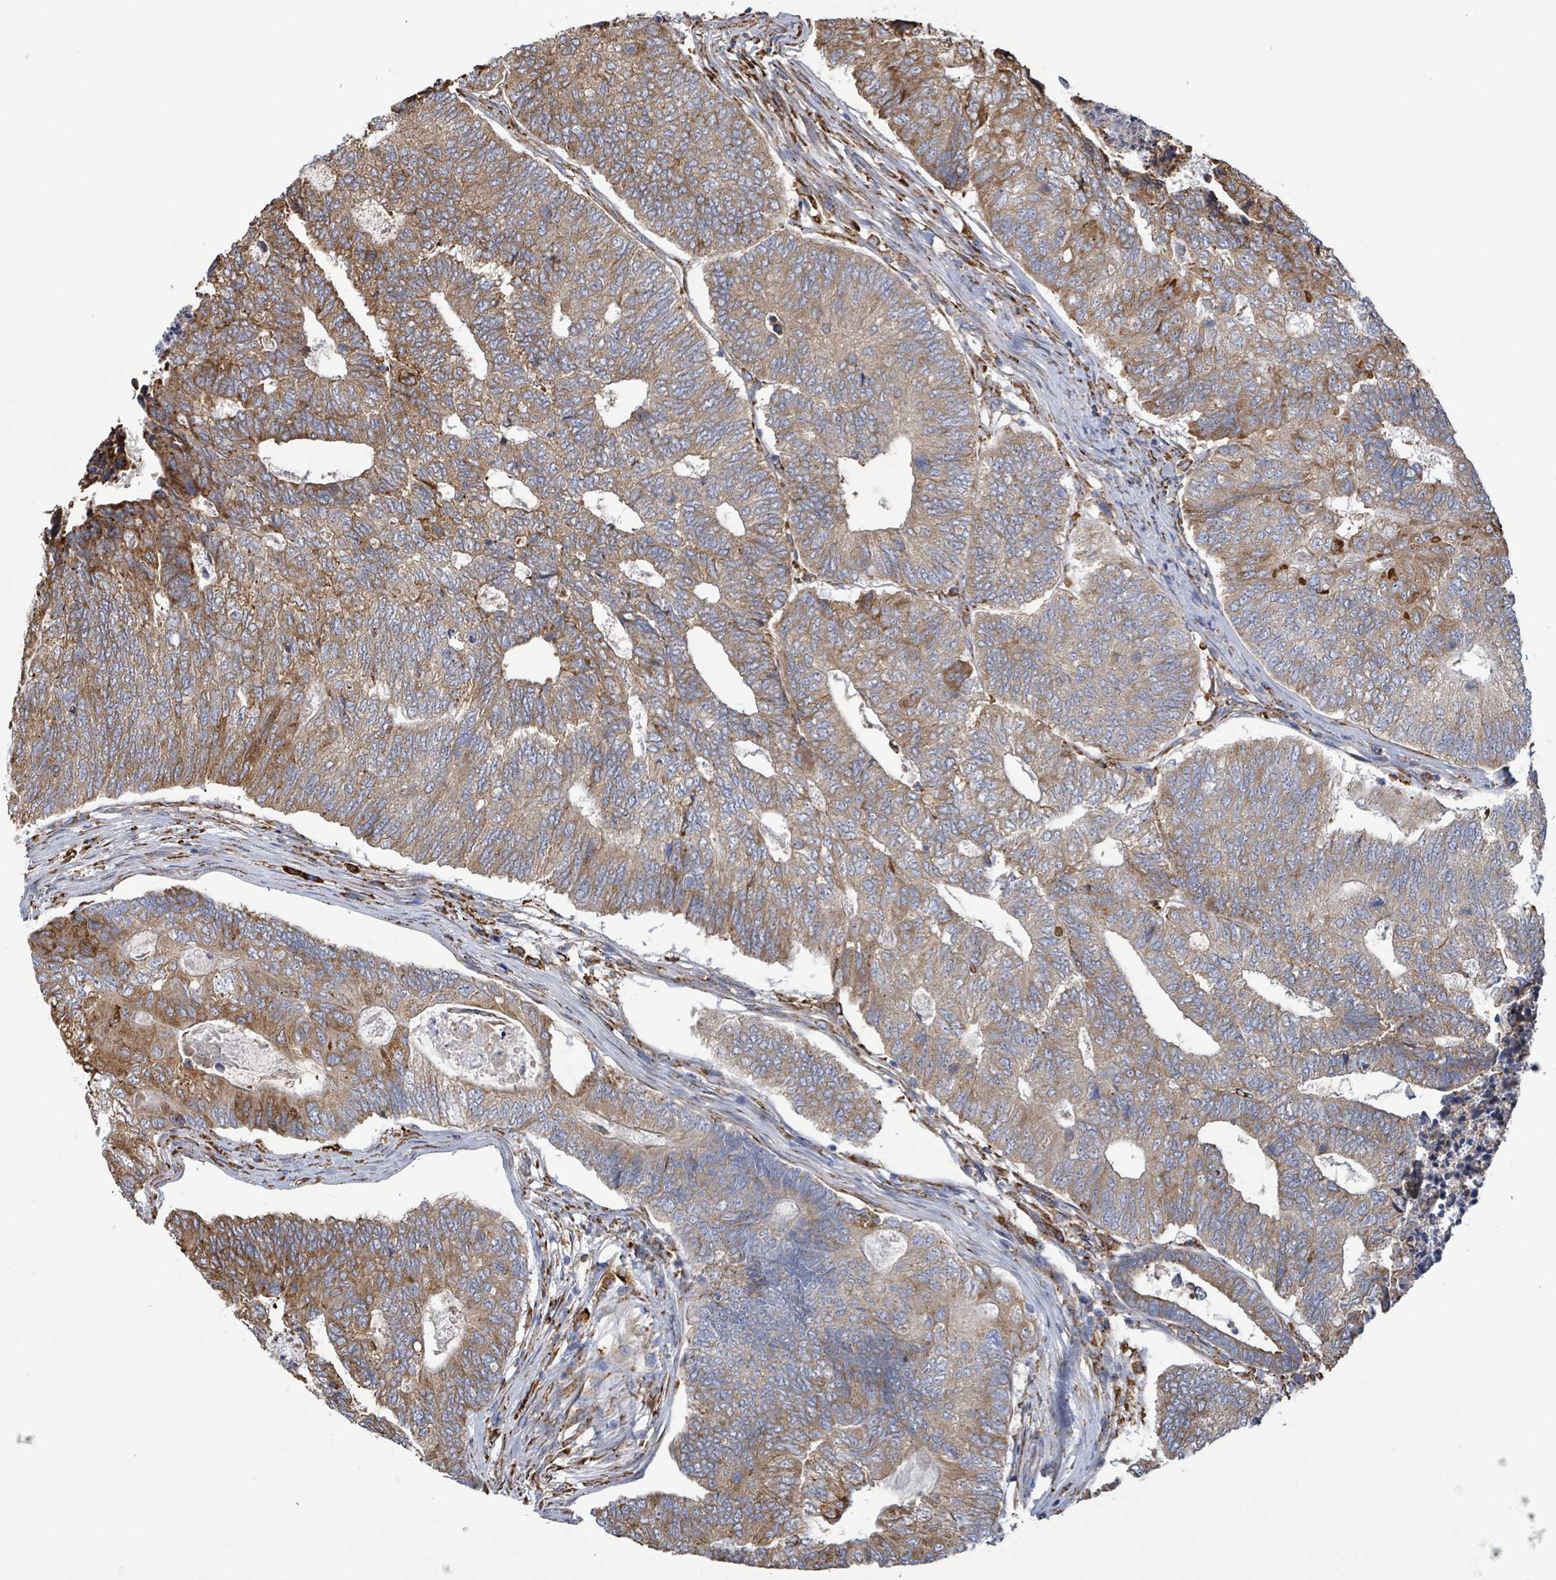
{"staining": {"intensity": "moderate", "quantity": ">75%", "location": "cytoplasmic/membranous"}, "tissue": "colorectal cancer", "cell_type": "Tumor cells", "image_type": "cancer", "snomed": [{"axis": "morphology", "description": "Adenocarcinoma, NOS"}, {"axis": "topography", "description": "Colon"}], "caption": "Protein expression analysis of human colorectal adenocarcinoma reveals moderate cytoplasmic/membranous expression in approximately >75% of tumor cells.", "gene": "RFPL4A", "patient": {"sex": "female", "age": 67}}